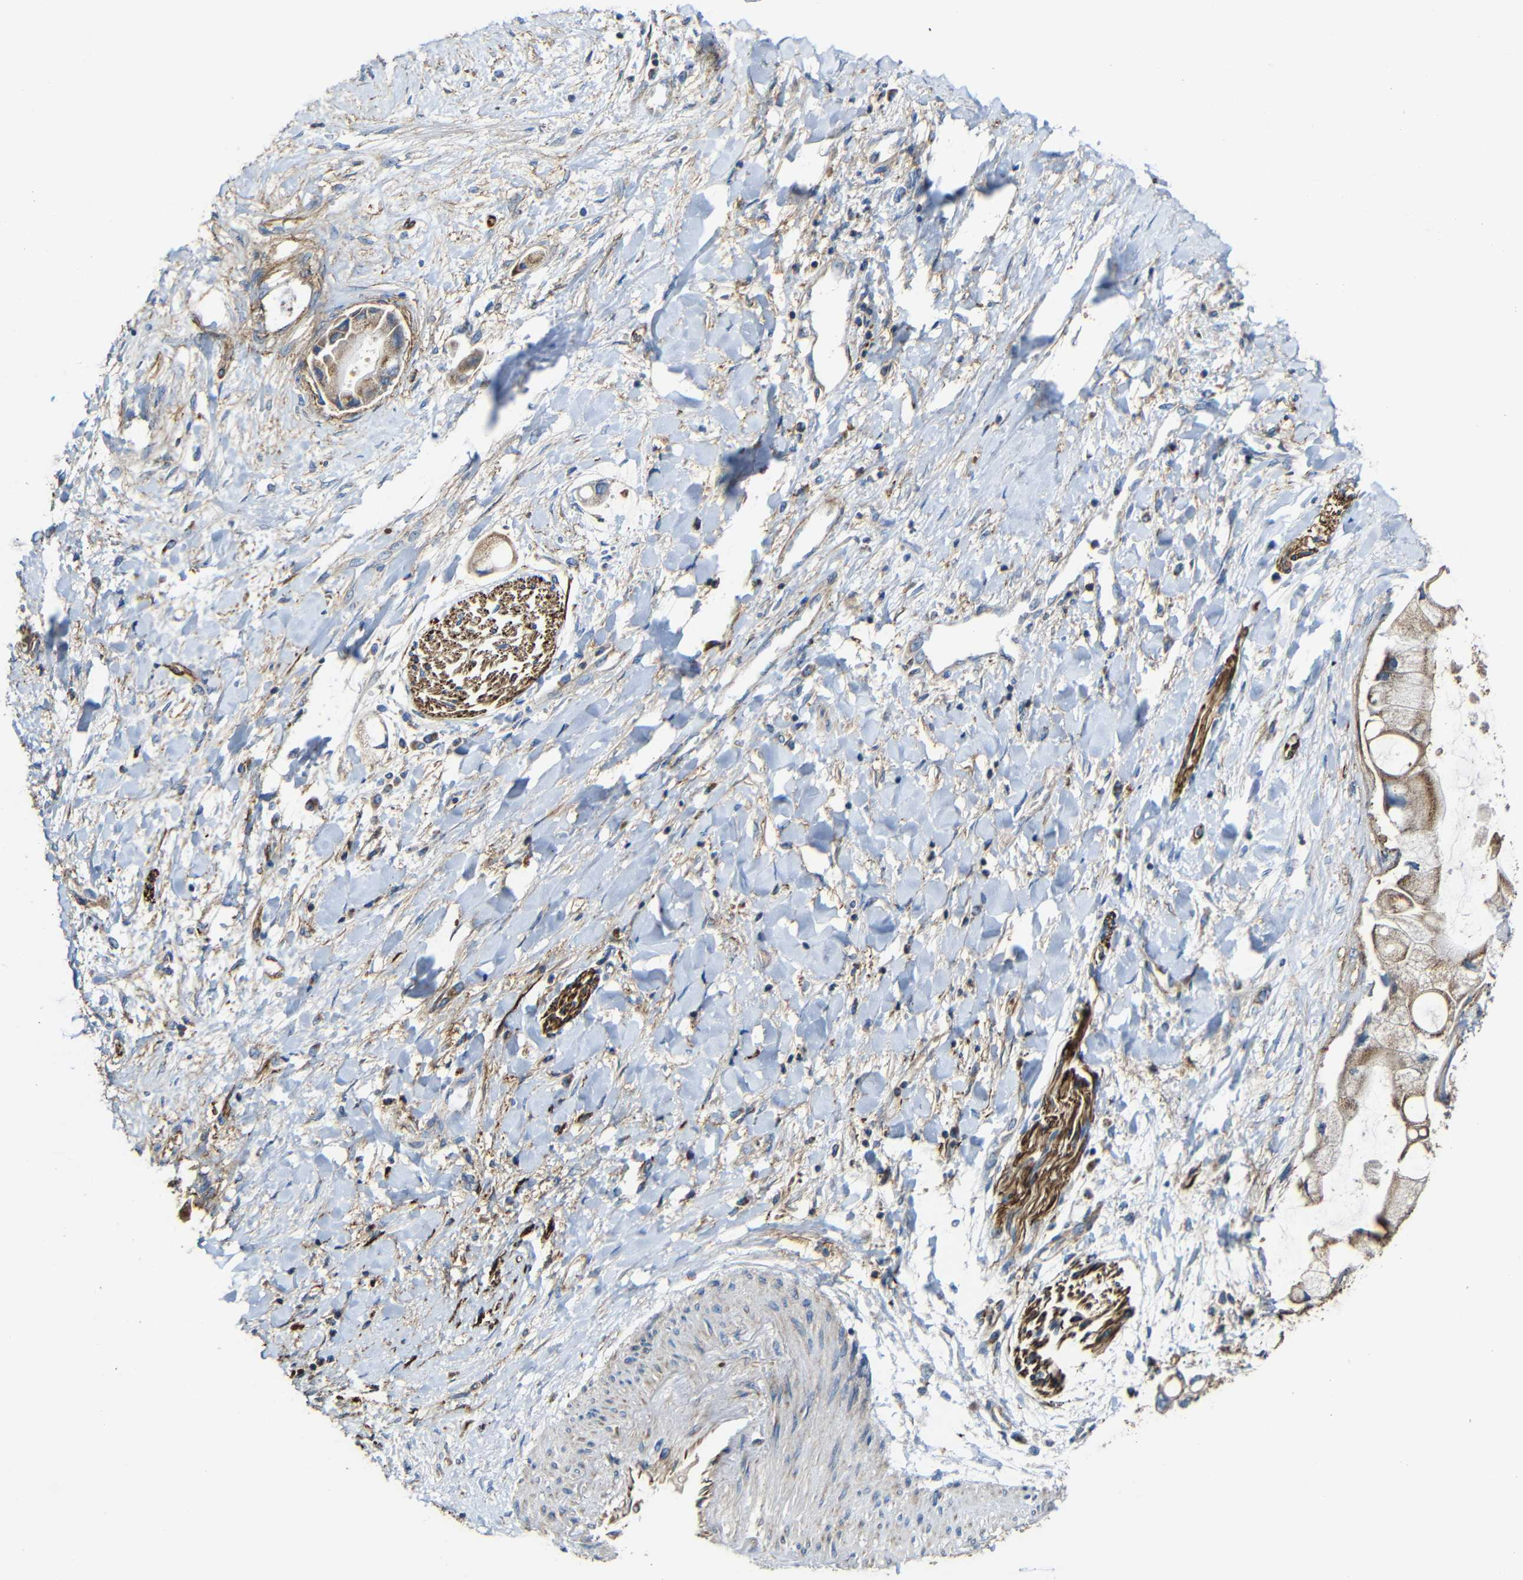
{"staining": {"intensity": "moderate", "quantity": ">75%", "location": "cytoplasmic/membranous"}, "tissue": "liver cancer", "cell_type": "Tumor cells", "image_type": "cancer", "snomed": [{"axis": "morphology", "description": "Cholangiocarcinoma"}, {"axis": "topography", "description": "Liver"}], "caption": "About >75% of tumor cells in liver cholangiocarcinoma reveal moderate cytoplasmic/membranous protein expression as visualized by brown immunohistochemical staining.", "gene": "IGSF10", "patient": {"sex": "male", "age": 50}}